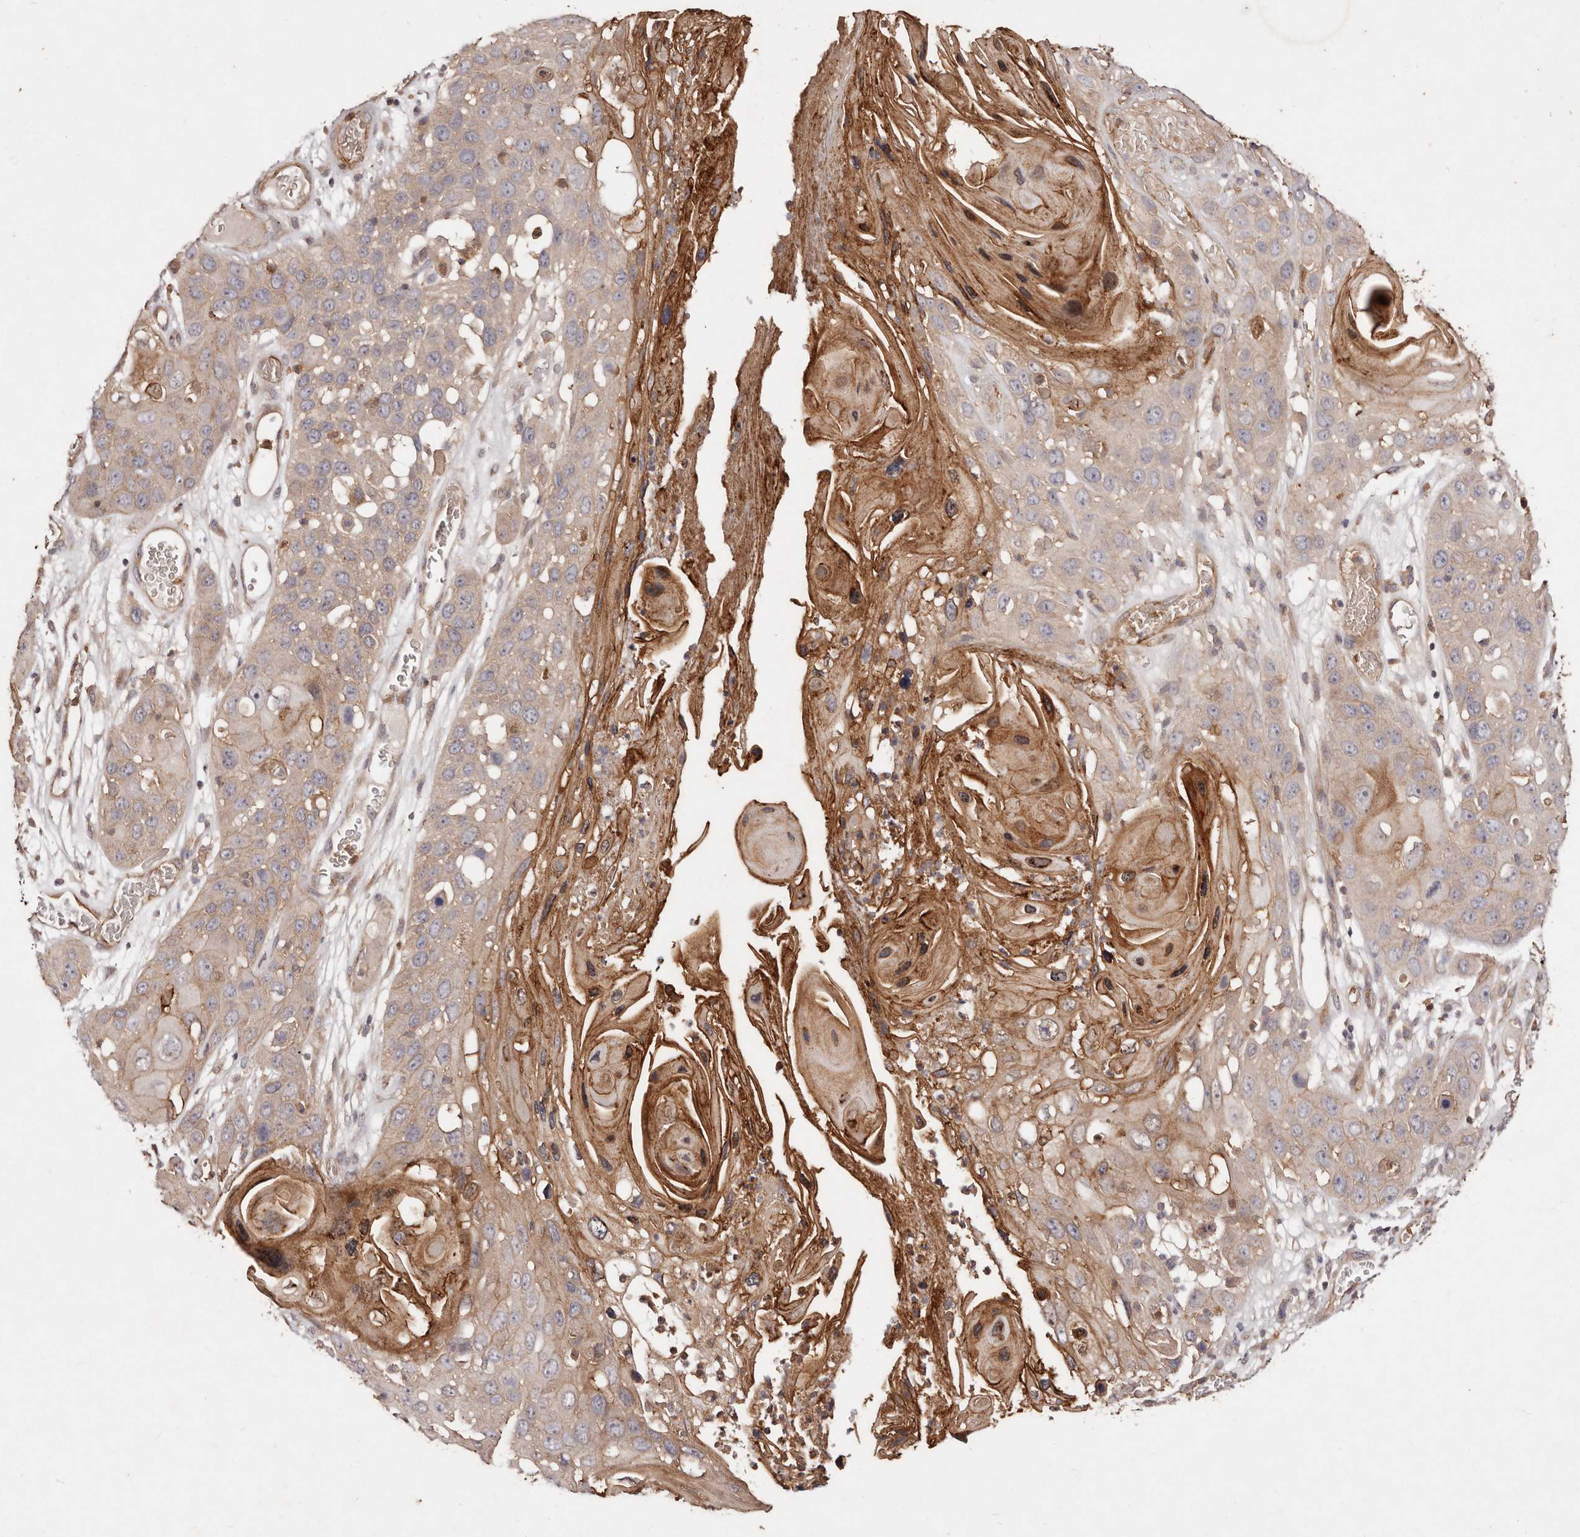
{"staining": {"intensity": "moderate", "quantity": "<25%", "location": "cytoplasmic/membranous"}, "tissue": "skin cancer", "cell_type": "Tumor cells", "image_type": "cancer", "snomed": [{"axis": "morphology", "description": "Squamous cell carcinoma, NOS"}, {"axis": "topography", "description": "Skin"}], "caption": "A low amount of moderate cytoplasmic/membranous expression is identified in about <25% of tumor cells in skin squamous cell carcinoma tissue.", "gene": "CCL14", "patient": {"sex": "male", "age": 55}}